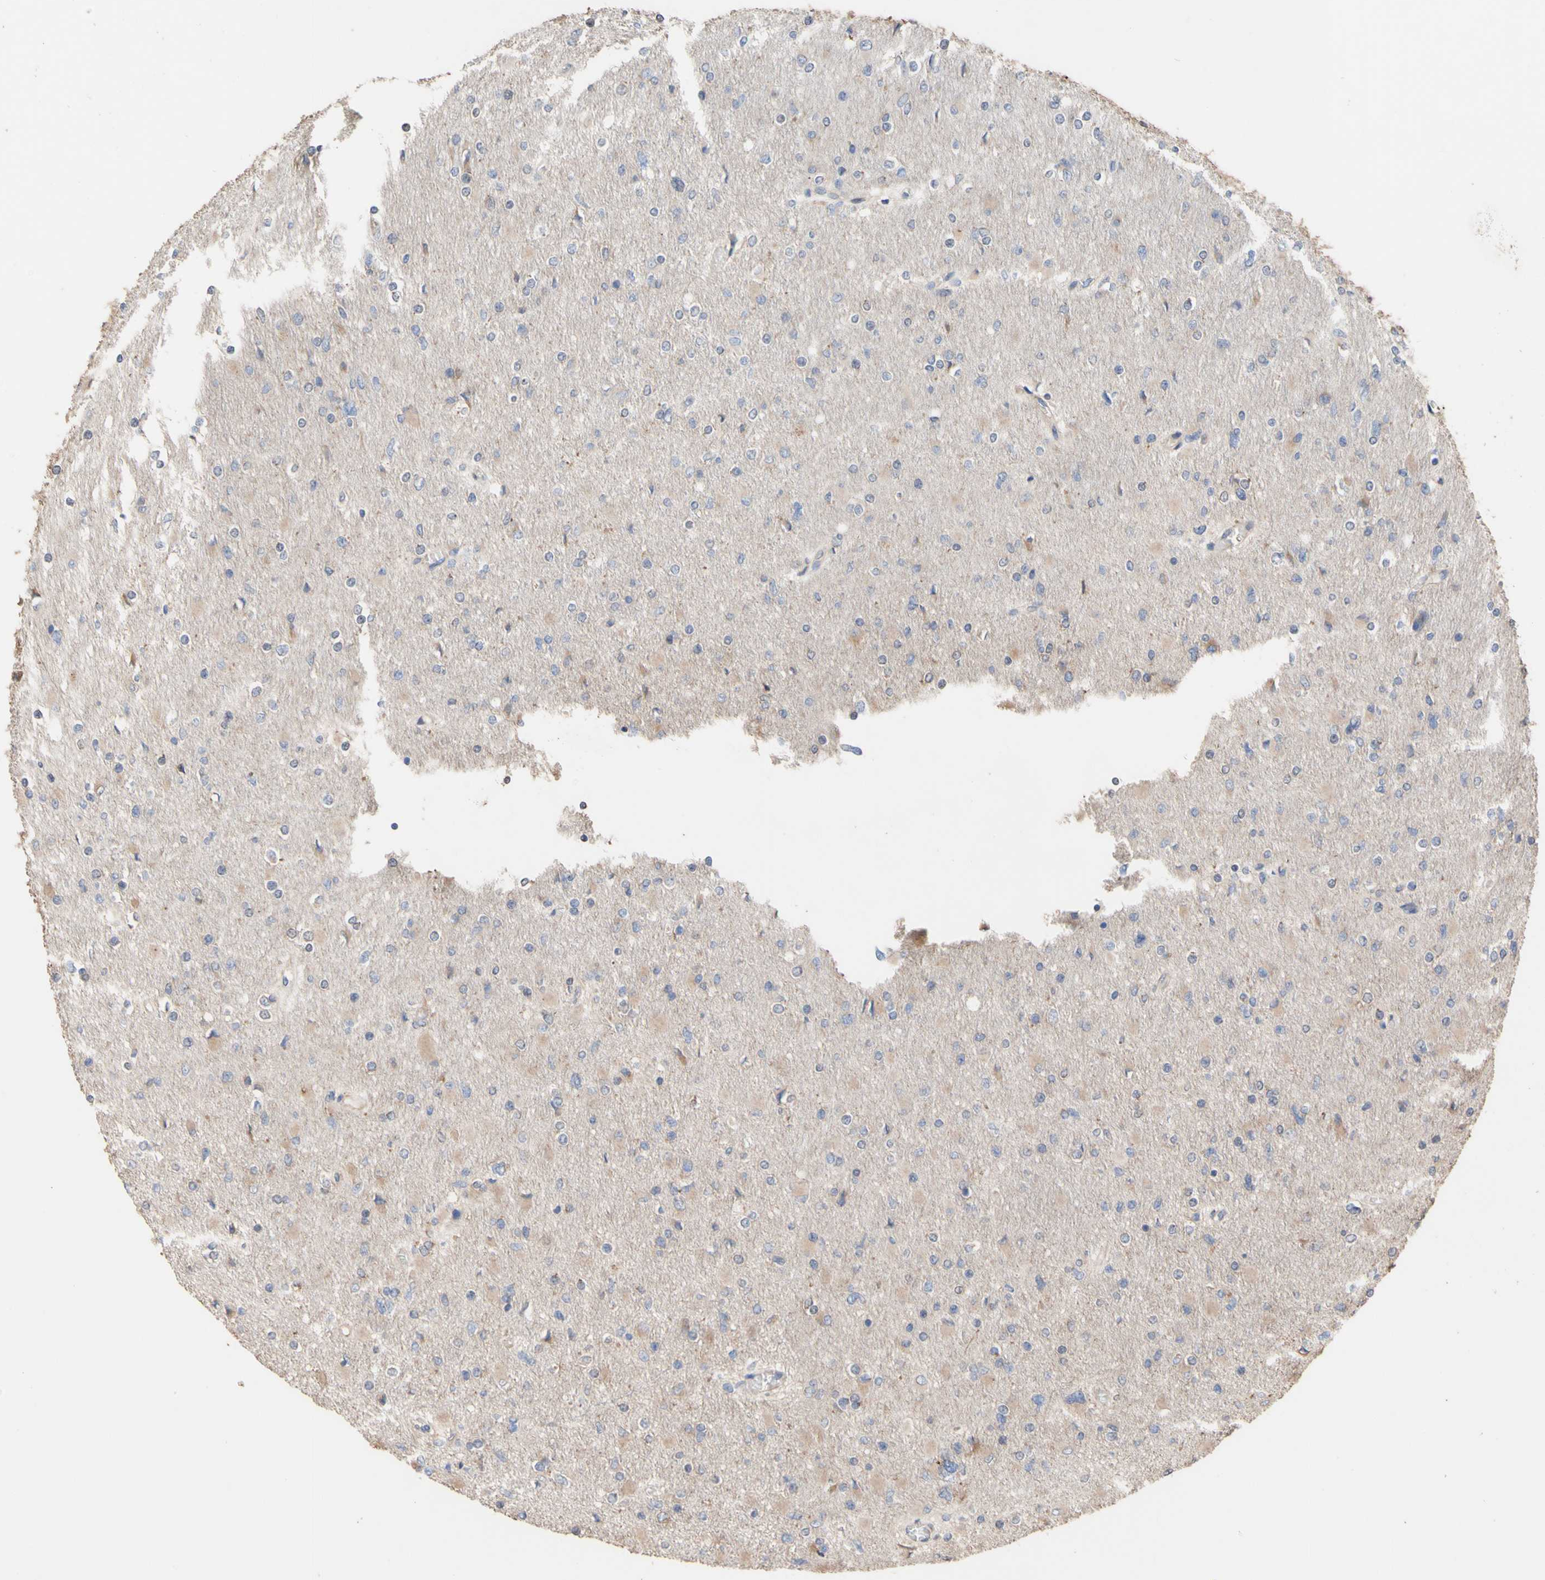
{"staining": {"intensity": "negative", "quantity": "none", "location": "none"}, "tissue": "glioma", "cell_type": "Tumor cells", "image_type": "cancer", "snomed": [{"axis": "morphology", "description": "Glioma, malignant, High grade"}, {"axis": "topography", "description": "Cerebral cortex"}], "caption": "Immunohistochemistry histopathology image of neoplastic tissue: malignant glioma (high-grade) stained with DAB reveals no significant protein positivity in tumor cells. (Immunohistochemistry, brightfield microscopy, high magnification).", "gene": "NECTIN3", "patient": {"sex": "female", "age": 36}}